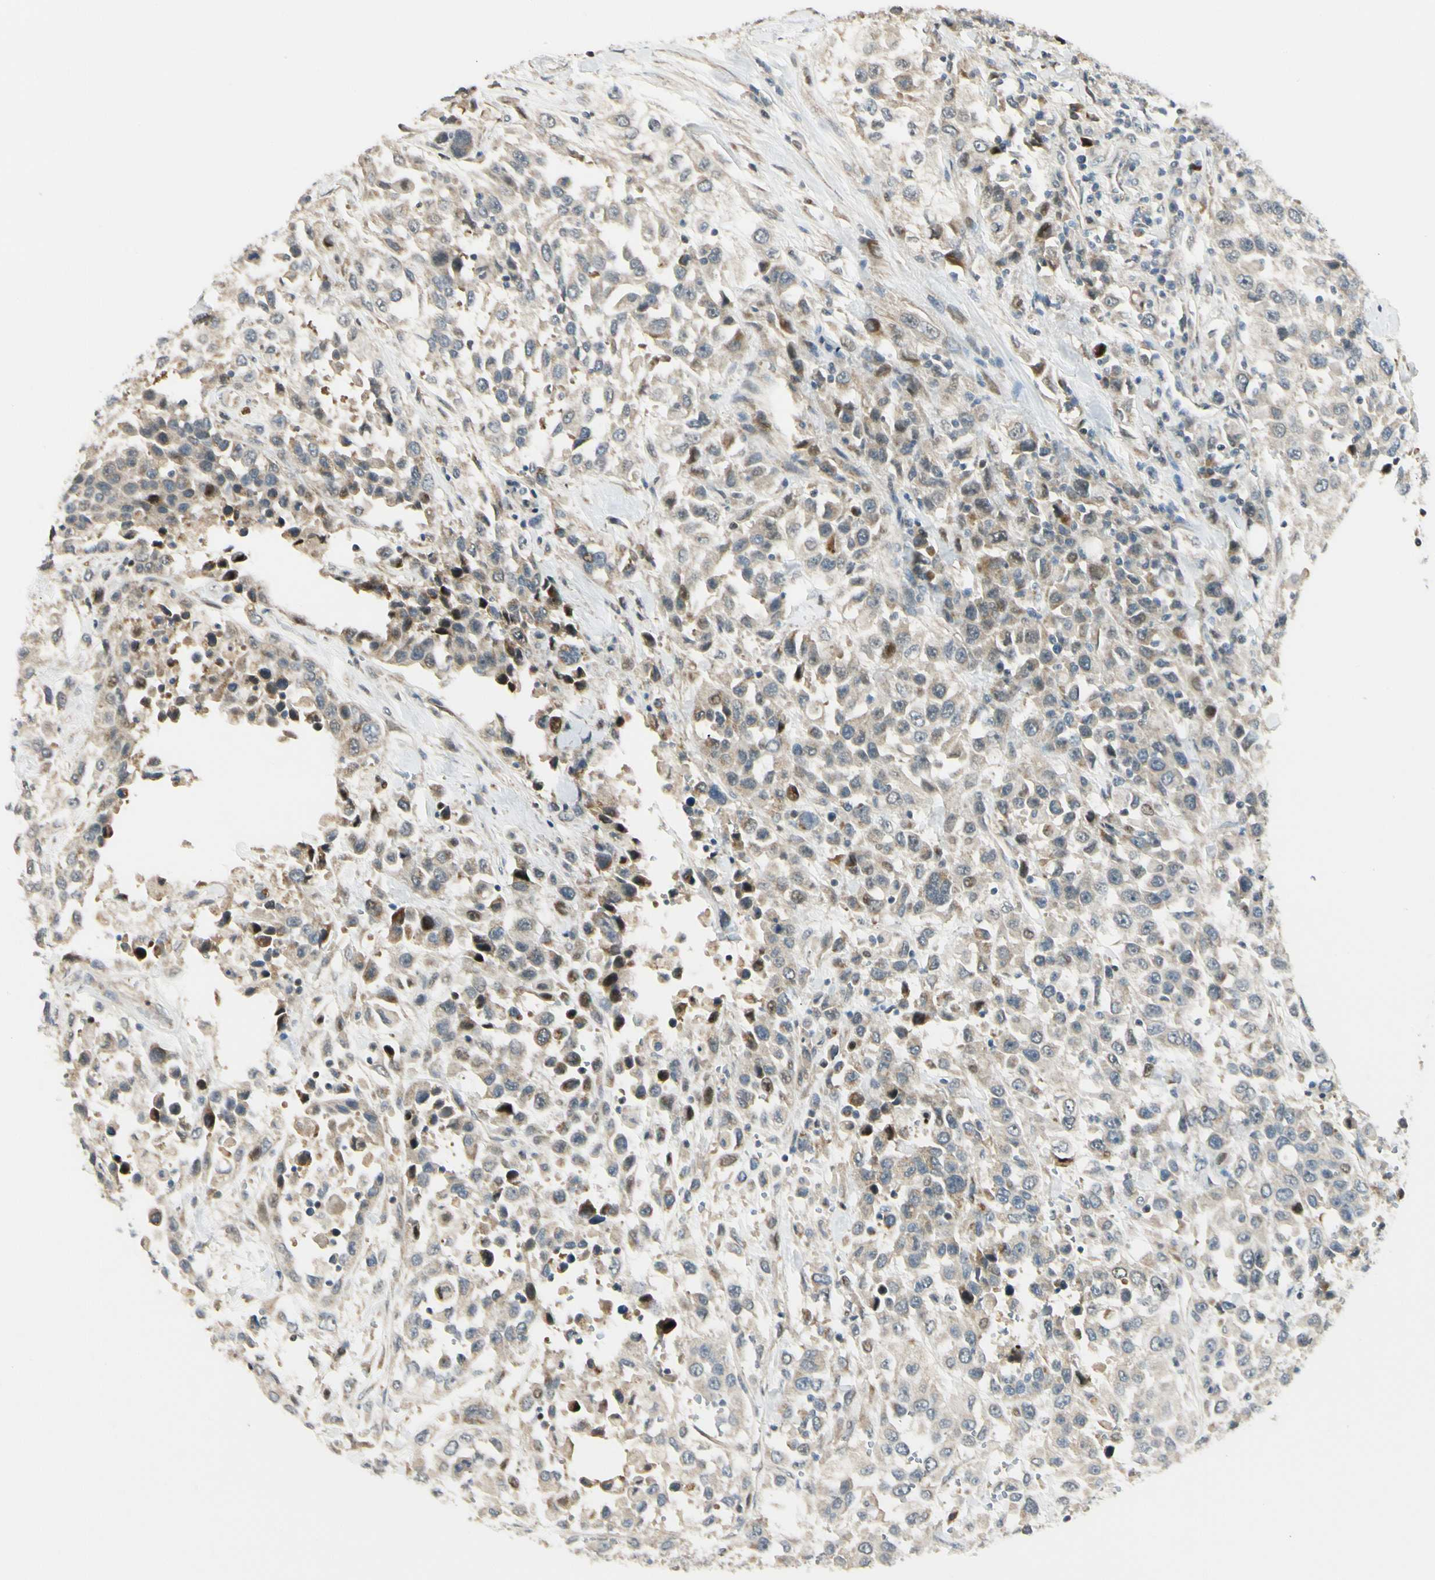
{"staining": {"intensity": "weak", "quantity": ">75%", "location": "cytoplasmic/membranous"}, "tissue": "urothelial cancer", "cell_type": "Tumor cells", "image_type": "cancer", "snomed": [{"axis": "morphology", "description": "Urothelial carcinoma, High grade"}, {"axis": "topography", "description": "Urinary bladder"}], "caption": "Urothelial cancer stained with immunohistochemistry exhibits weak cytoplasmic/membranous expression in approximately >75% of tumor cells. The staining was performed using DAB (3,3'-diaminobenzidine), with brown indicating positive protein expression. Nuclei are stained blue with hematoxylin.", "gene": "P4HA3", "patient": {"sex": "female", "age": 80}}